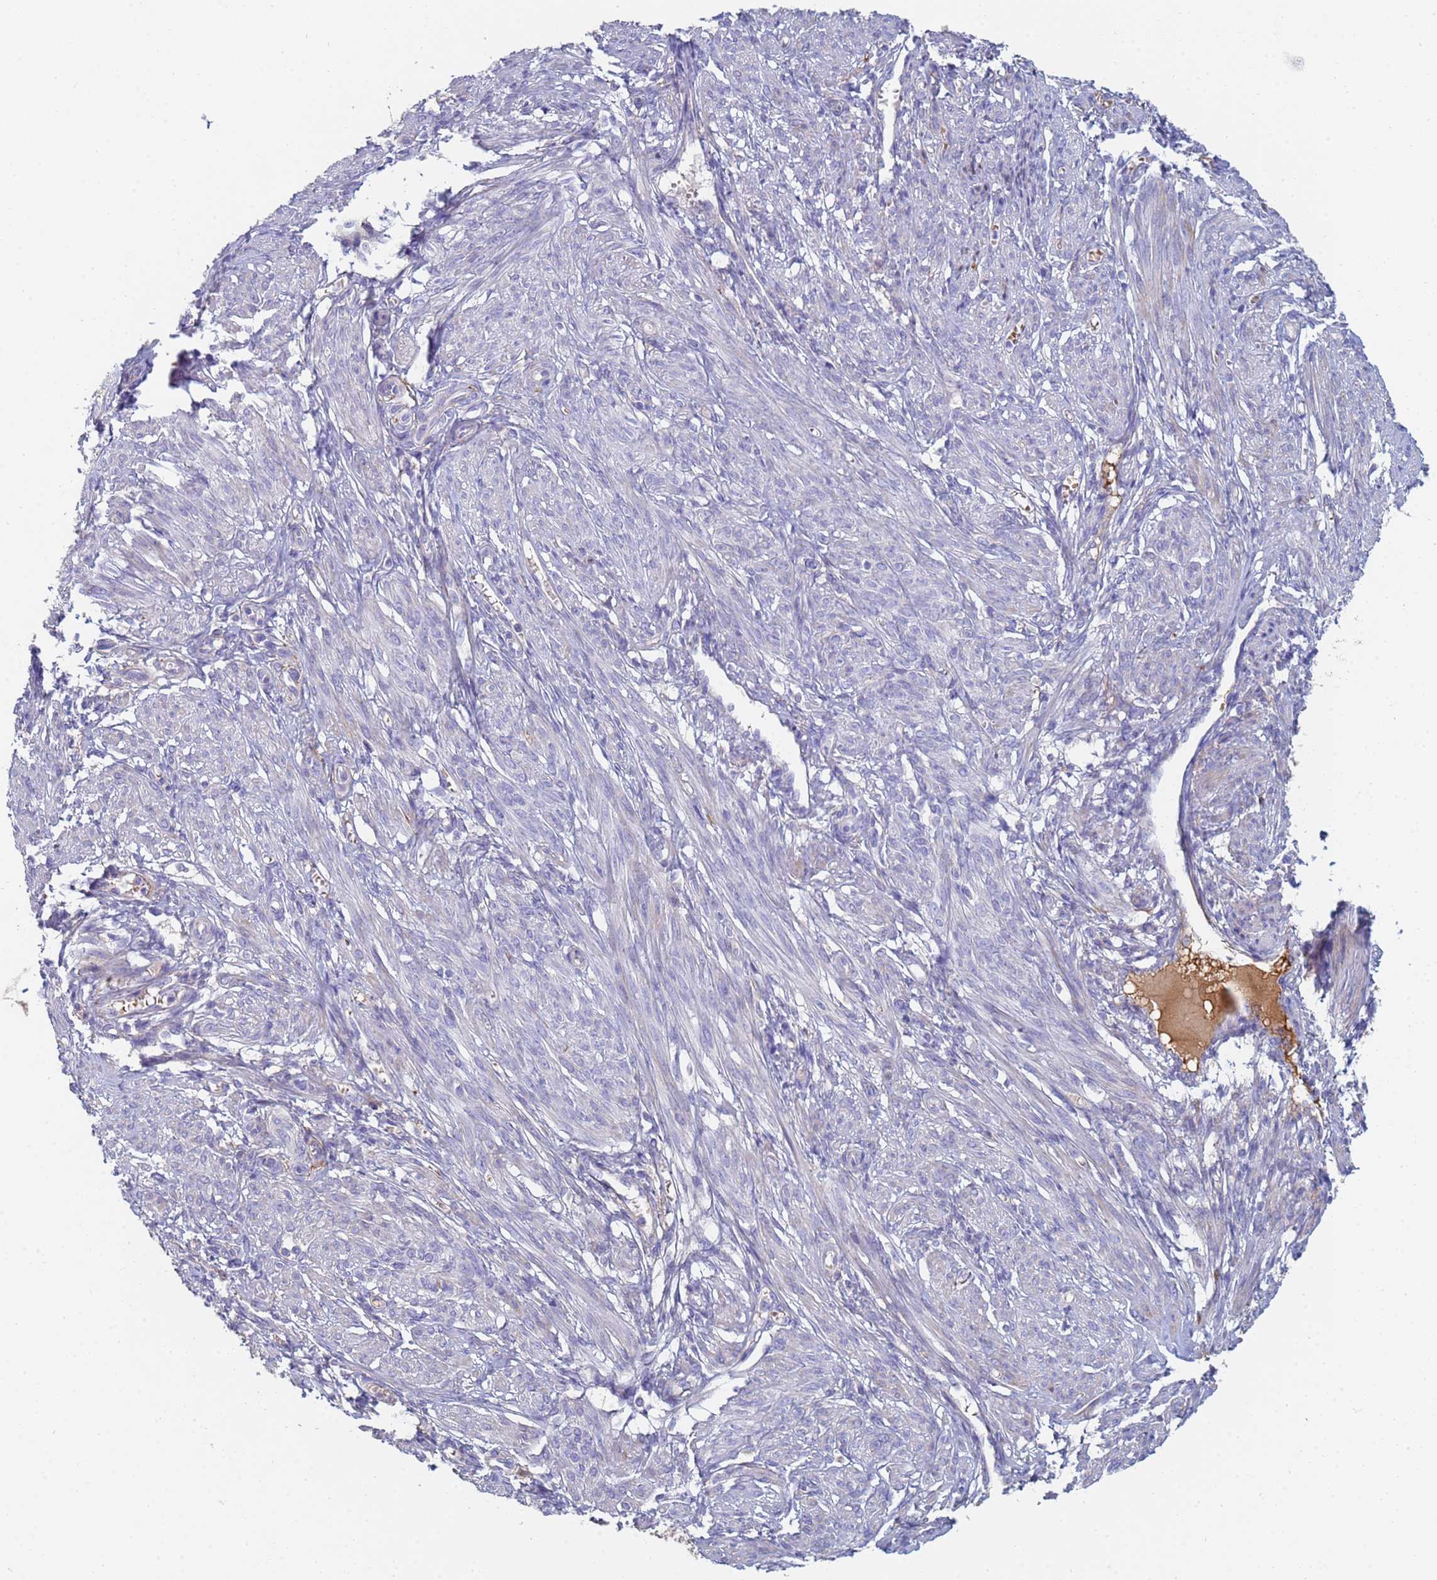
{"staining": {"intensity": "negative", "quantity": "none", "location": "none"}, "tissue": "smooth muscle", "cell_type": "Smooth muscle cells", "image_type": "normal", "snomed": [{"axis": "morphology", "description": "Normal tissue, NOS"}, {"axis": "topography", "description": "Smooth muscle"}], "caption": "Smooth muscle cells show no significant protein expression in benign smooth muscle. Nuclei are stained in blue.", "gene": "ABCA8", "patient": {"sex": "female", "age": 39}}